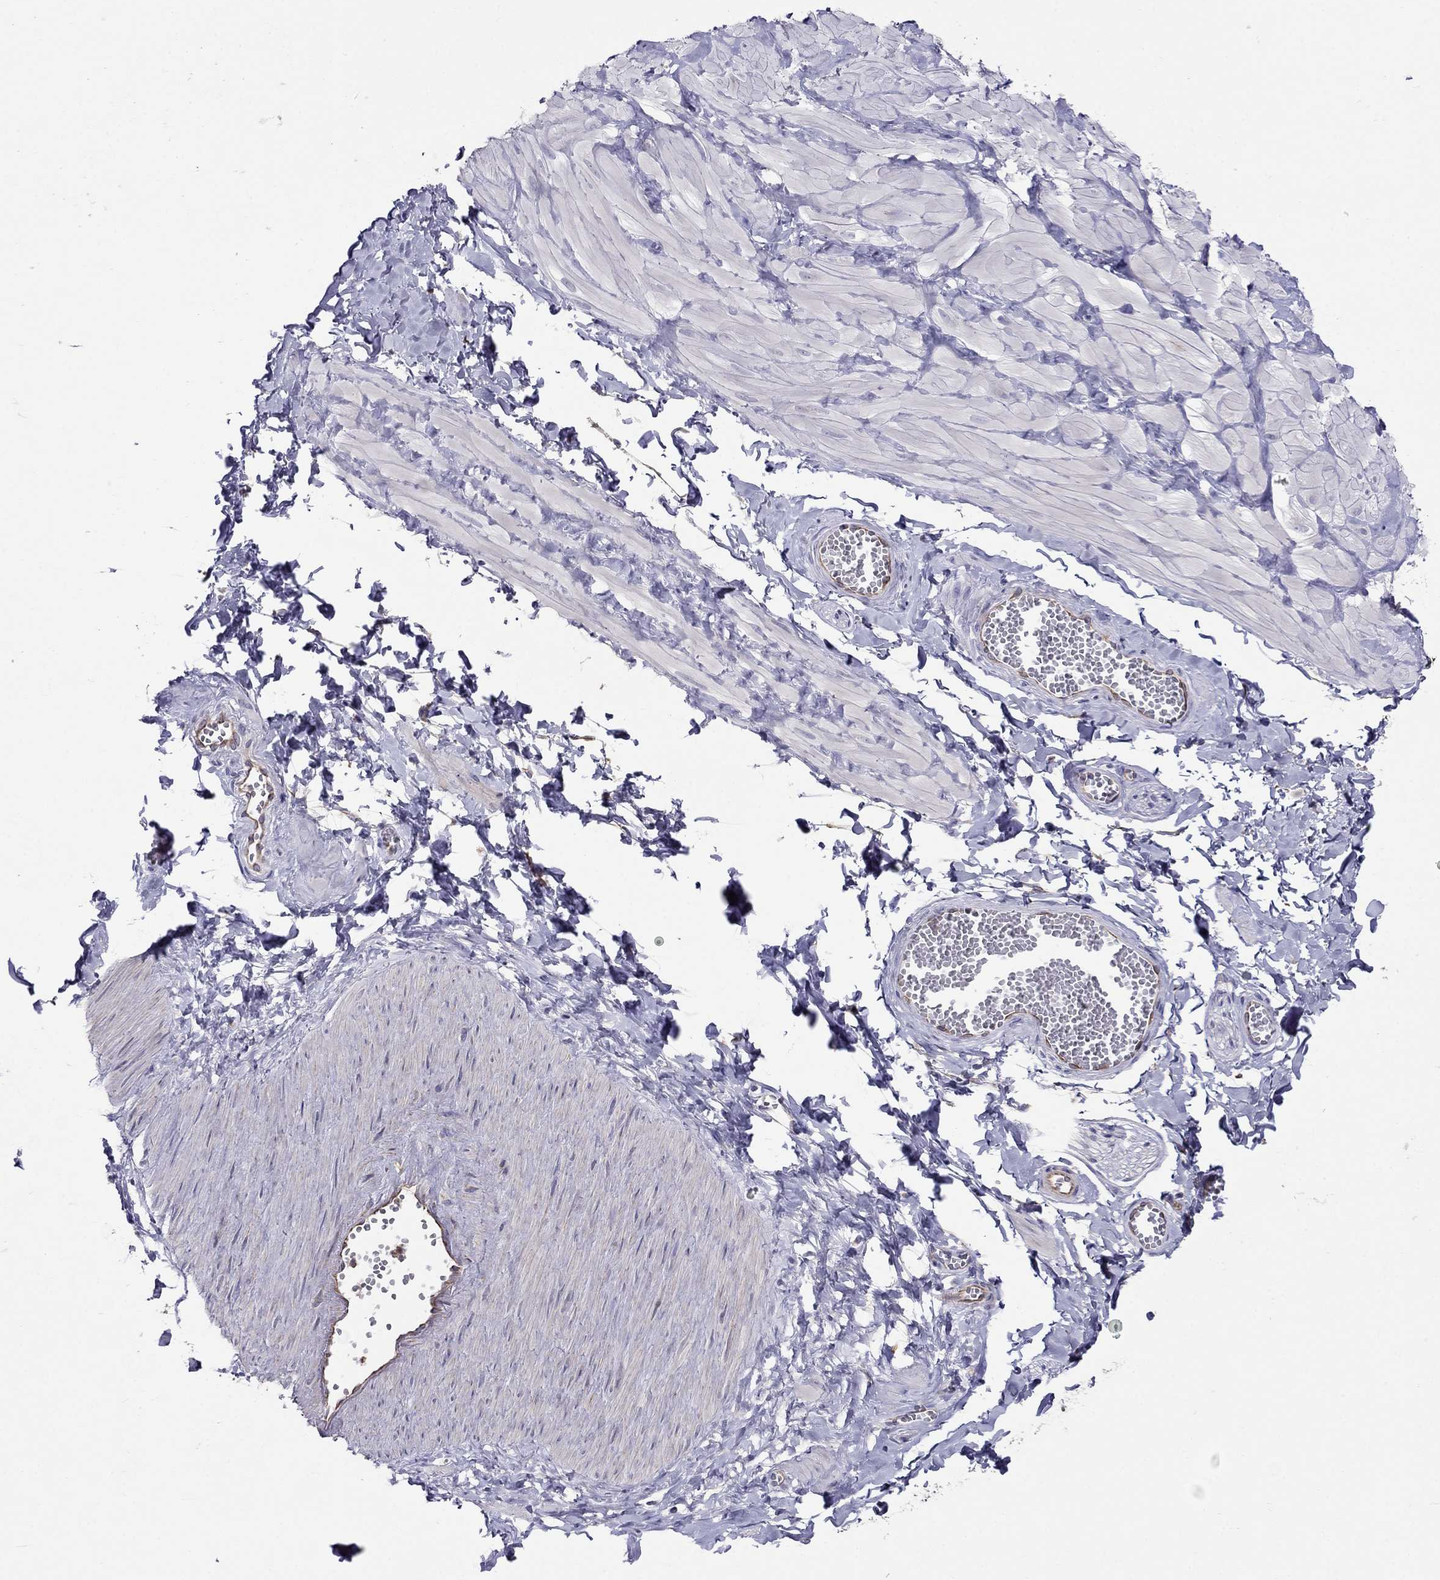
{"staining": {"intensity": "negative", "quantity": "none", "location": "none"}, "tissue": "adipose tissue", "cell_type": "Adipocytes", "image_type": "normal", "snomed": [{"axis": "morphology", "description": "Normal tissue, NOS"}, {"axis": "topography", "description": "Smooth muscle"}, {"axis": "topography", "description": "Peripheral nerve tissue"}], "caption": "Immunohistochemistry (IHC) micrograph of unremarkable human adipose tissue stained for a protein (brown), which reveals no positivity in adipocytes.", "gene": "SPINT4", "patient": {"sex": "male", "age": 22}}